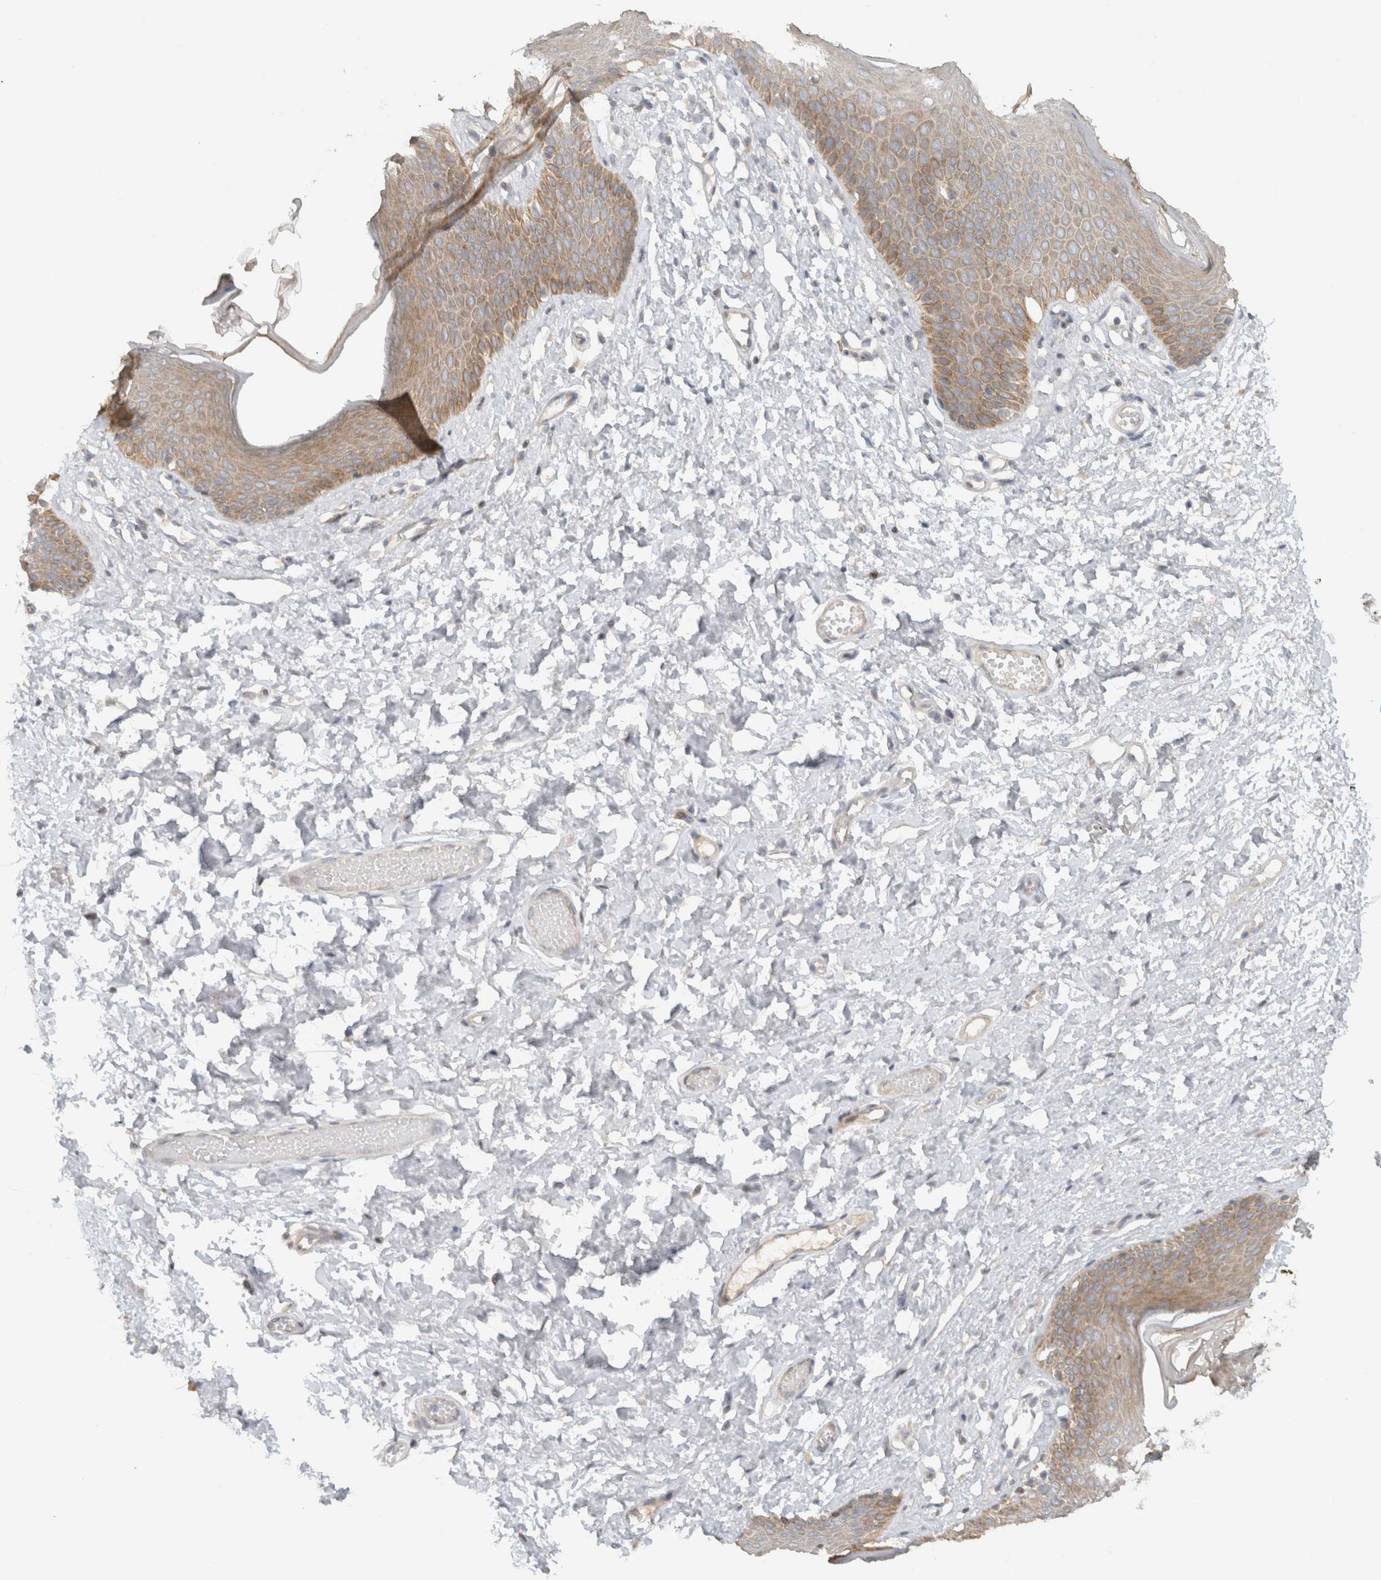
{"staining": {"intensity": "moderate", "quantity": "25%-75%", "location": "cytoplasmic/membranous"}, "tissue": "skin", "cell_type": "Epidermal cells", "image_type": "normal", "snomed": [{"axis": "morphology", "description": "Normal tissue, NOS"}, {"axis": "morphology", "description": "Inflammation, NOS"}, {"axis": "topography", "description": "Vulva"}], "caption": "This photomicrograph reveals immunohistochemistry (IHC) staining of unremarkable skin, with medium moderate cytoplasmic/membranous positivity in approximately 25%-75% of epidermal cells.", "gene": "ERCC6L2", "patient": {"sex": "female", "age": 84}}